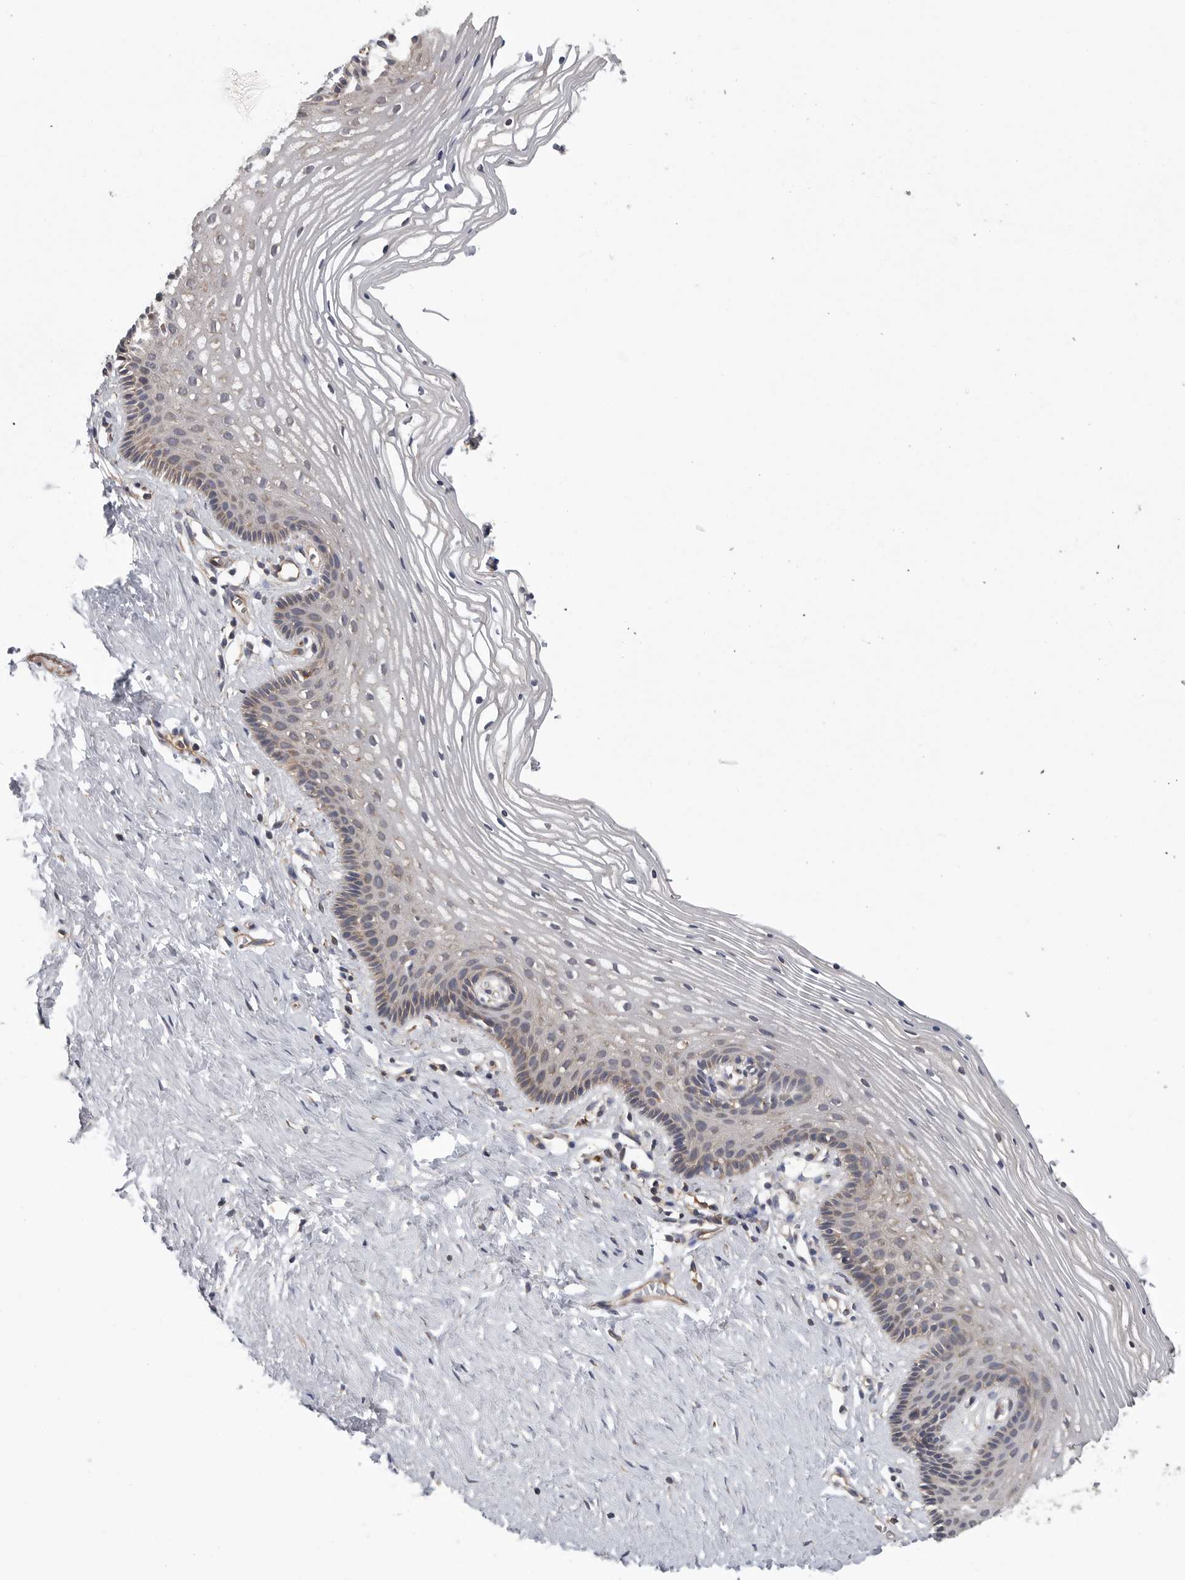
{"staining": {"intensity": "weak", "quantity": "<25%", "location": "cytoplasmic/membranous"}, "tissue": "vagina", "cell_type": "Squamous epithelial cells", "image_type": "normal", "snomed": [{"axis": "morphology", "description": "Normal tissue, NOS"}, {"axis": "topography", "description": "Vagina"}], "caption": "Immunohistochemical staining of unremarkable vagina shows no significant expression in squamous epithelial cells. (DAB immunohistochemistry (IHC) with hematoxylin counter stain).", "gene": "OXR1", "patient": {"sex": "female", "age": 32}}